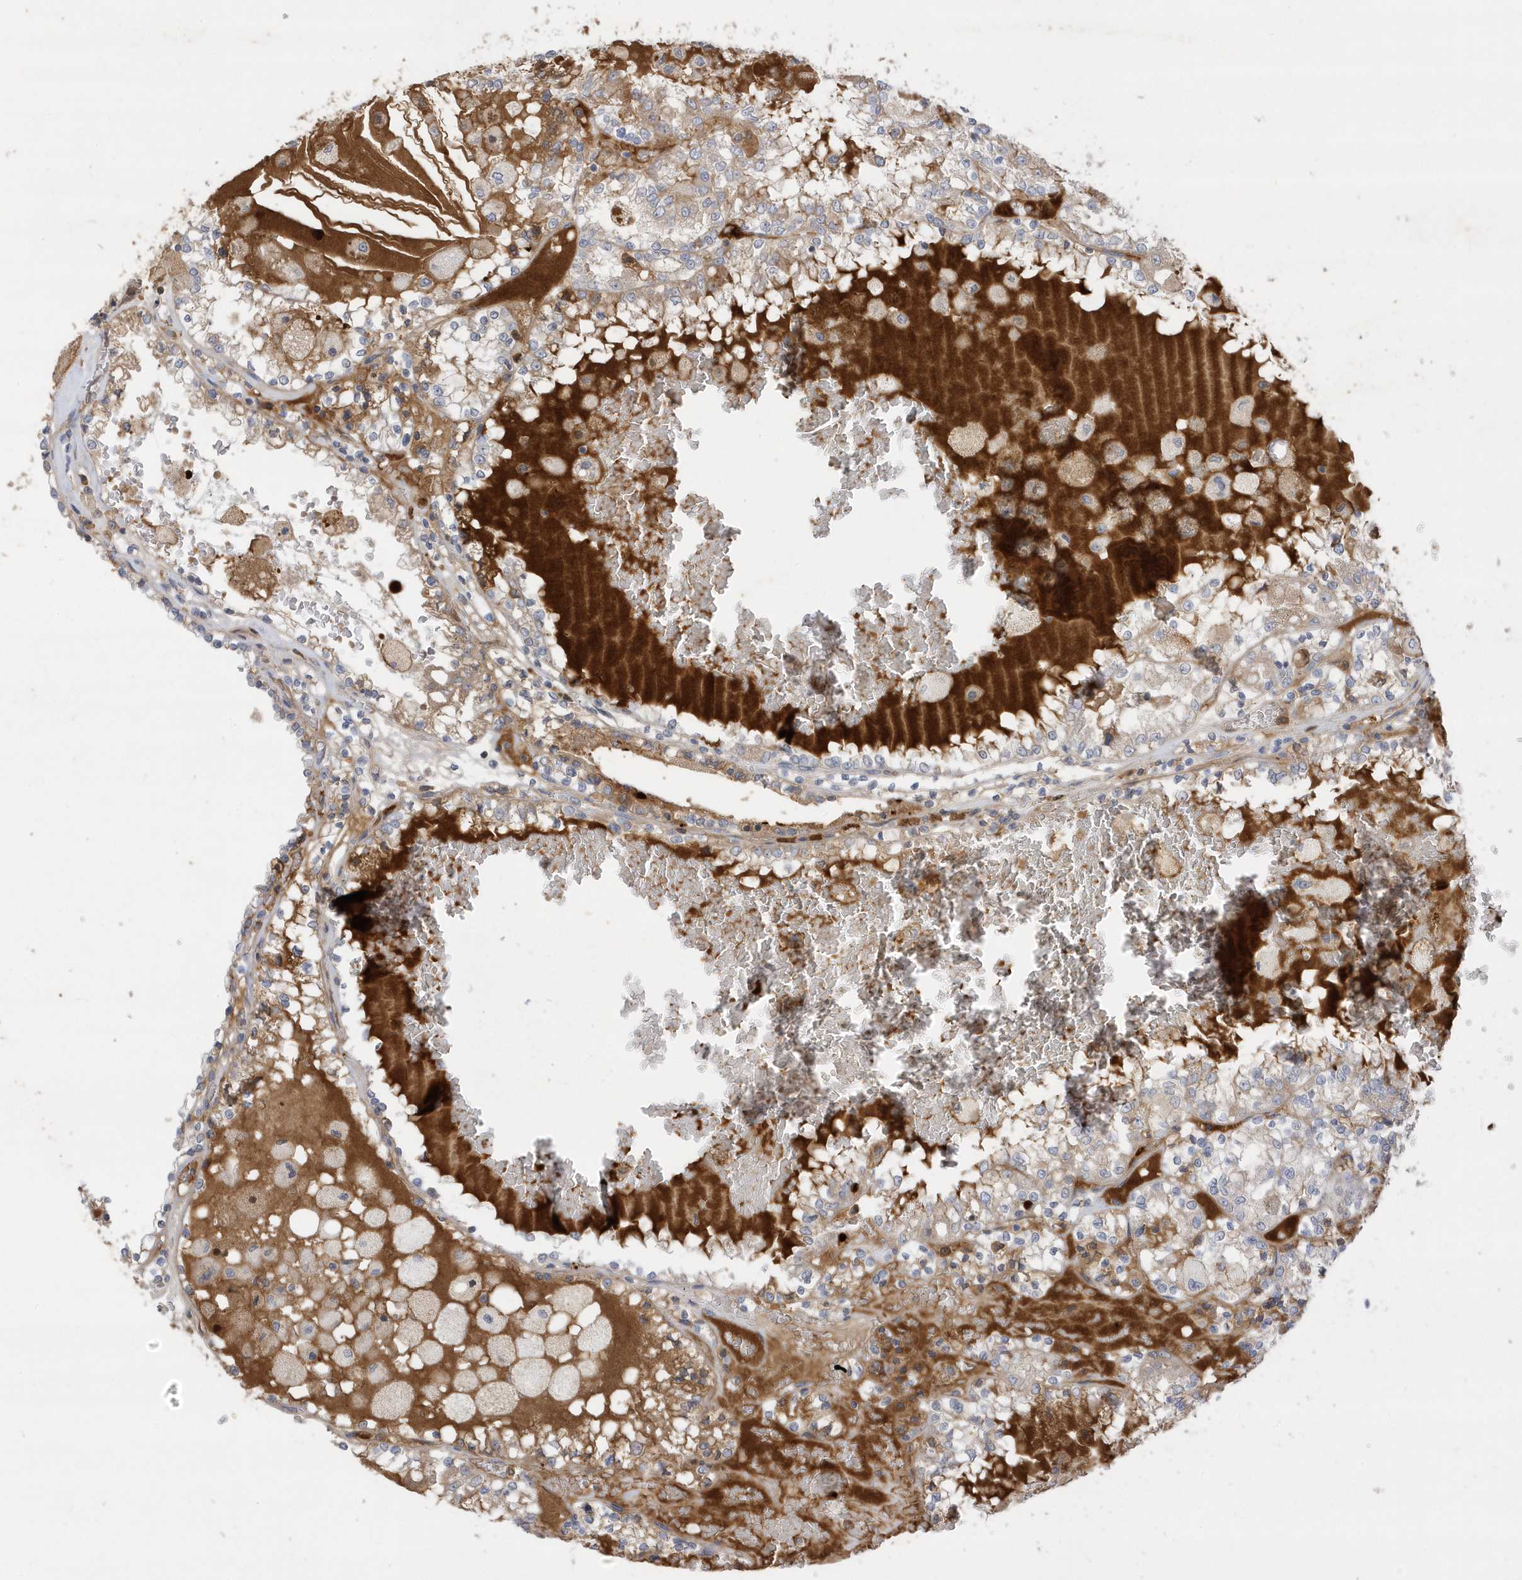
{"staining": {"intensity": "moderate", "quantity": "<25%", "location": "cytoplasmic/membranous"}, "tissue": "renal cancer", "cell_type": "Tumor cells", "image_type": "cancer", "snomed": [{"axis": "morphology", "description": "Adenocarcinoma, NOS"}, {"axis": "topography", "description": "Kidney"}], "caption": "A photomicrograph of human renal cancer stained for a protein displays moderate cytoplasmic/membranous brown staining in tumor cells.", "gene": "DPP9", "patient": {"sex": "female", "age": 56}}